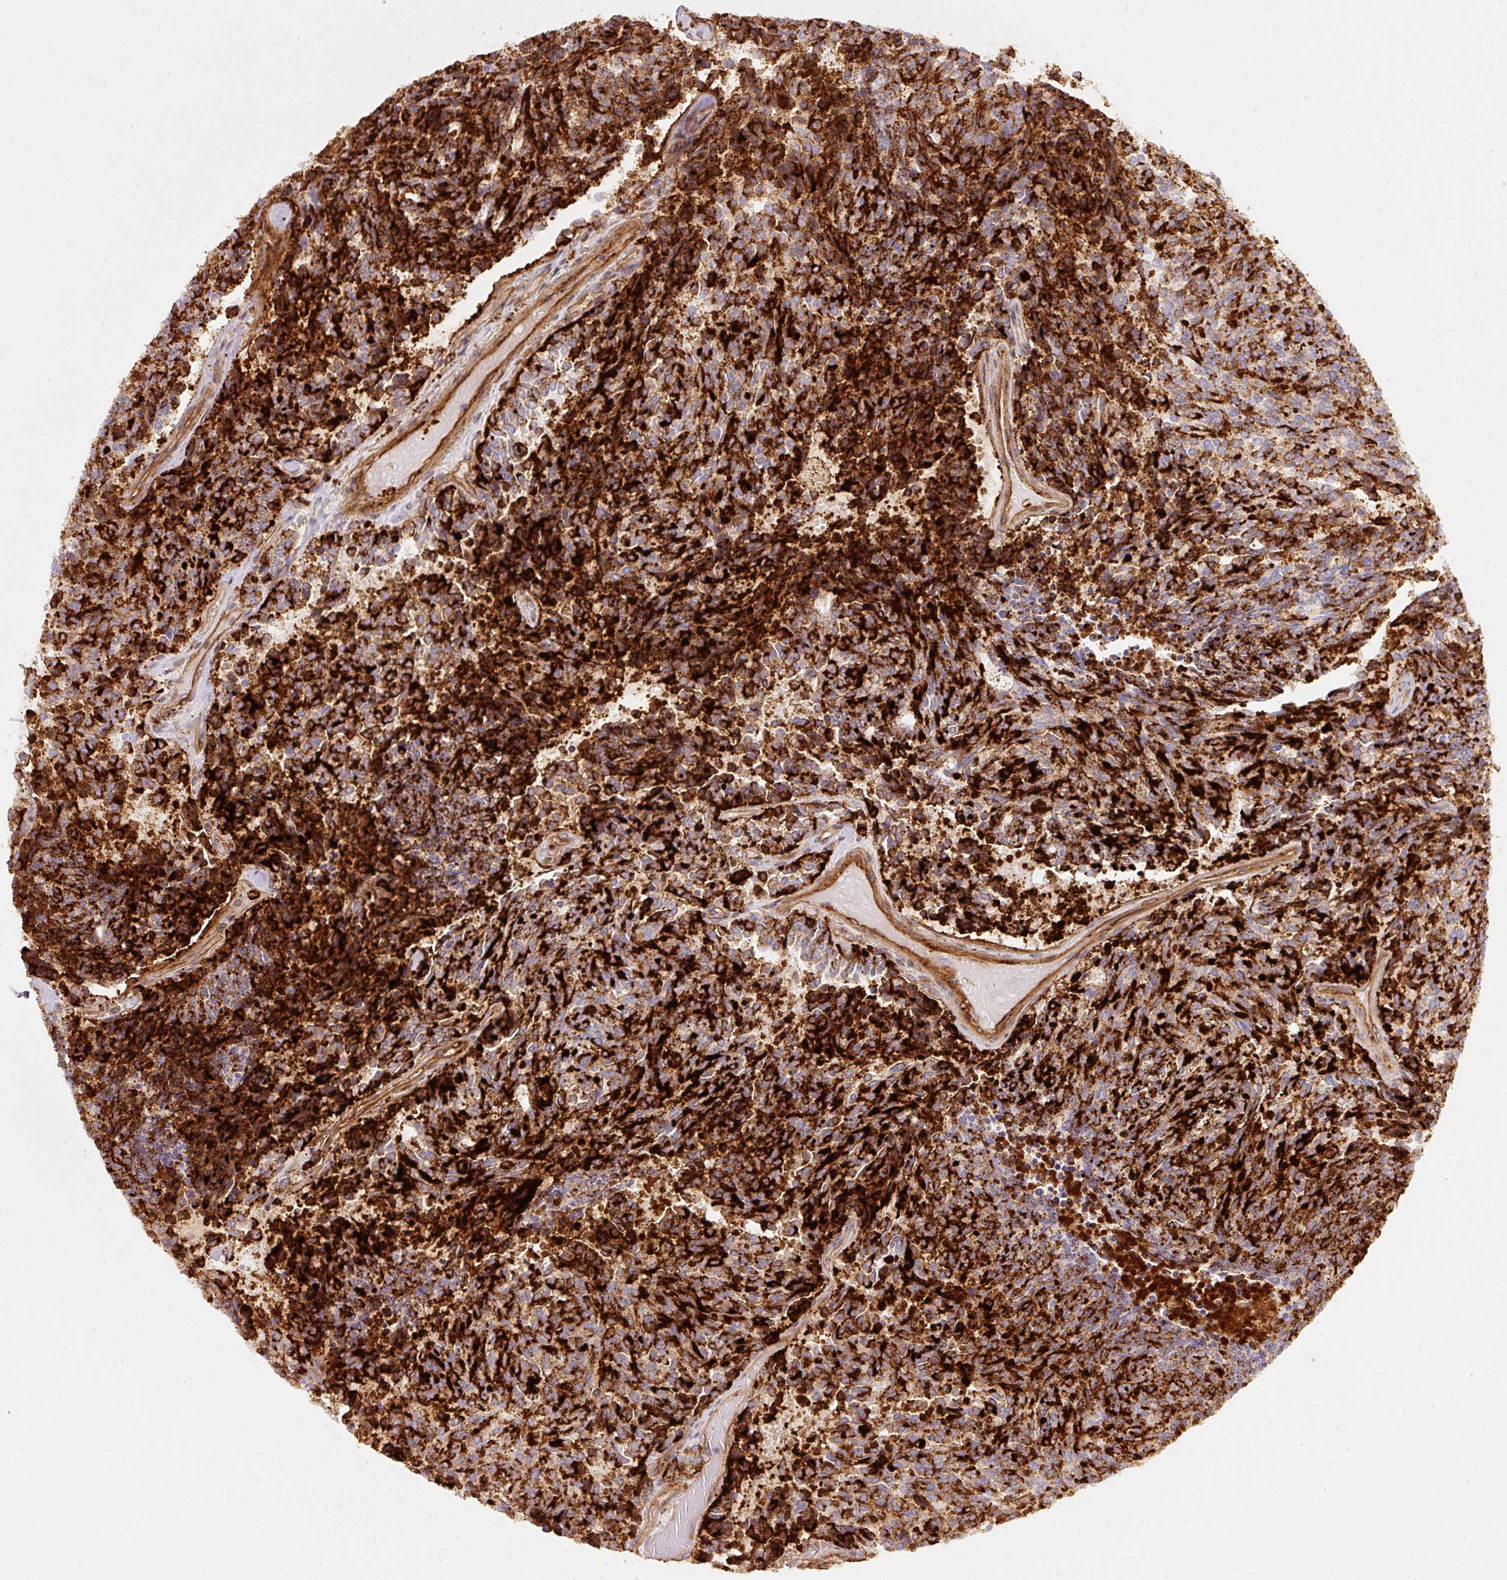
{"staining": {"intensity": "strong", "quantity": ">75%", "location": "cytoplasmic/membranous"}, "tissue": "carcinoid", "cell_type": "Tumor cells", "image_type": "cancer", "snomed": [{"axis": "morphology", "description": "Carcinoid, malignant, NOS"}, {"axis": "topography", "description": "Pancreas"}], "caption": "Tumor cells reveal high levels of strong cytoplasmic/membranous positivity in approximately >75% of cells in carcinoid.", "gene": "LOXL4", "patient": {"sex": "female", "age": 54}}